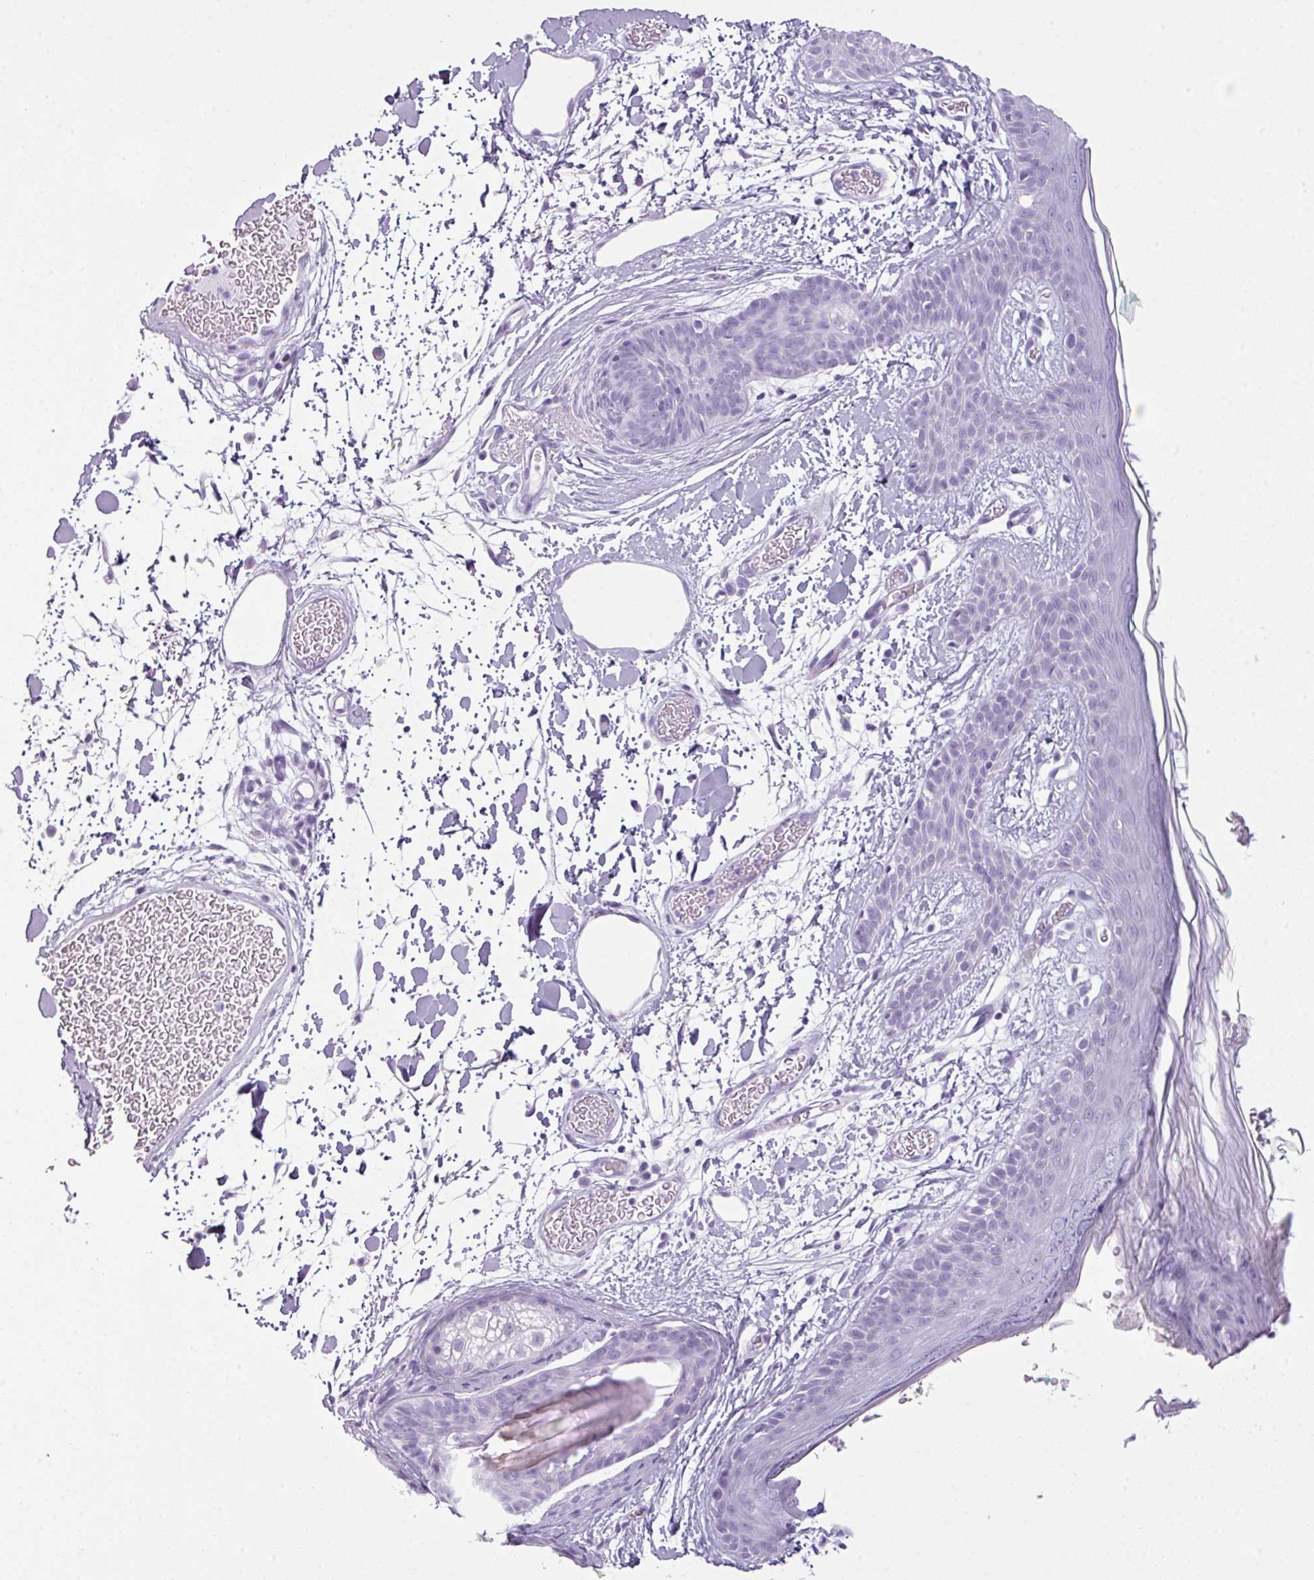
{"staining": {"intensity": "negative", "quantity": "none", "location": "none"}, "tissue": "skin", "cell_type": "Fibroblasts", "image_type": "normal", "snomed": [{"axis": "morphology", "description": "Normal tissue, NOS"}, {"axis": "topography", "description": "Skin"}], "caption": "This micrograph is of unremarkable skin stained with immunohistochemistry (IHC) to label a protein in brown with the nuclei are counter-stained blue. There is no expression in fibroblasts.", "gene": "SCT", "patient": {"sex": "male", "age": 79}}